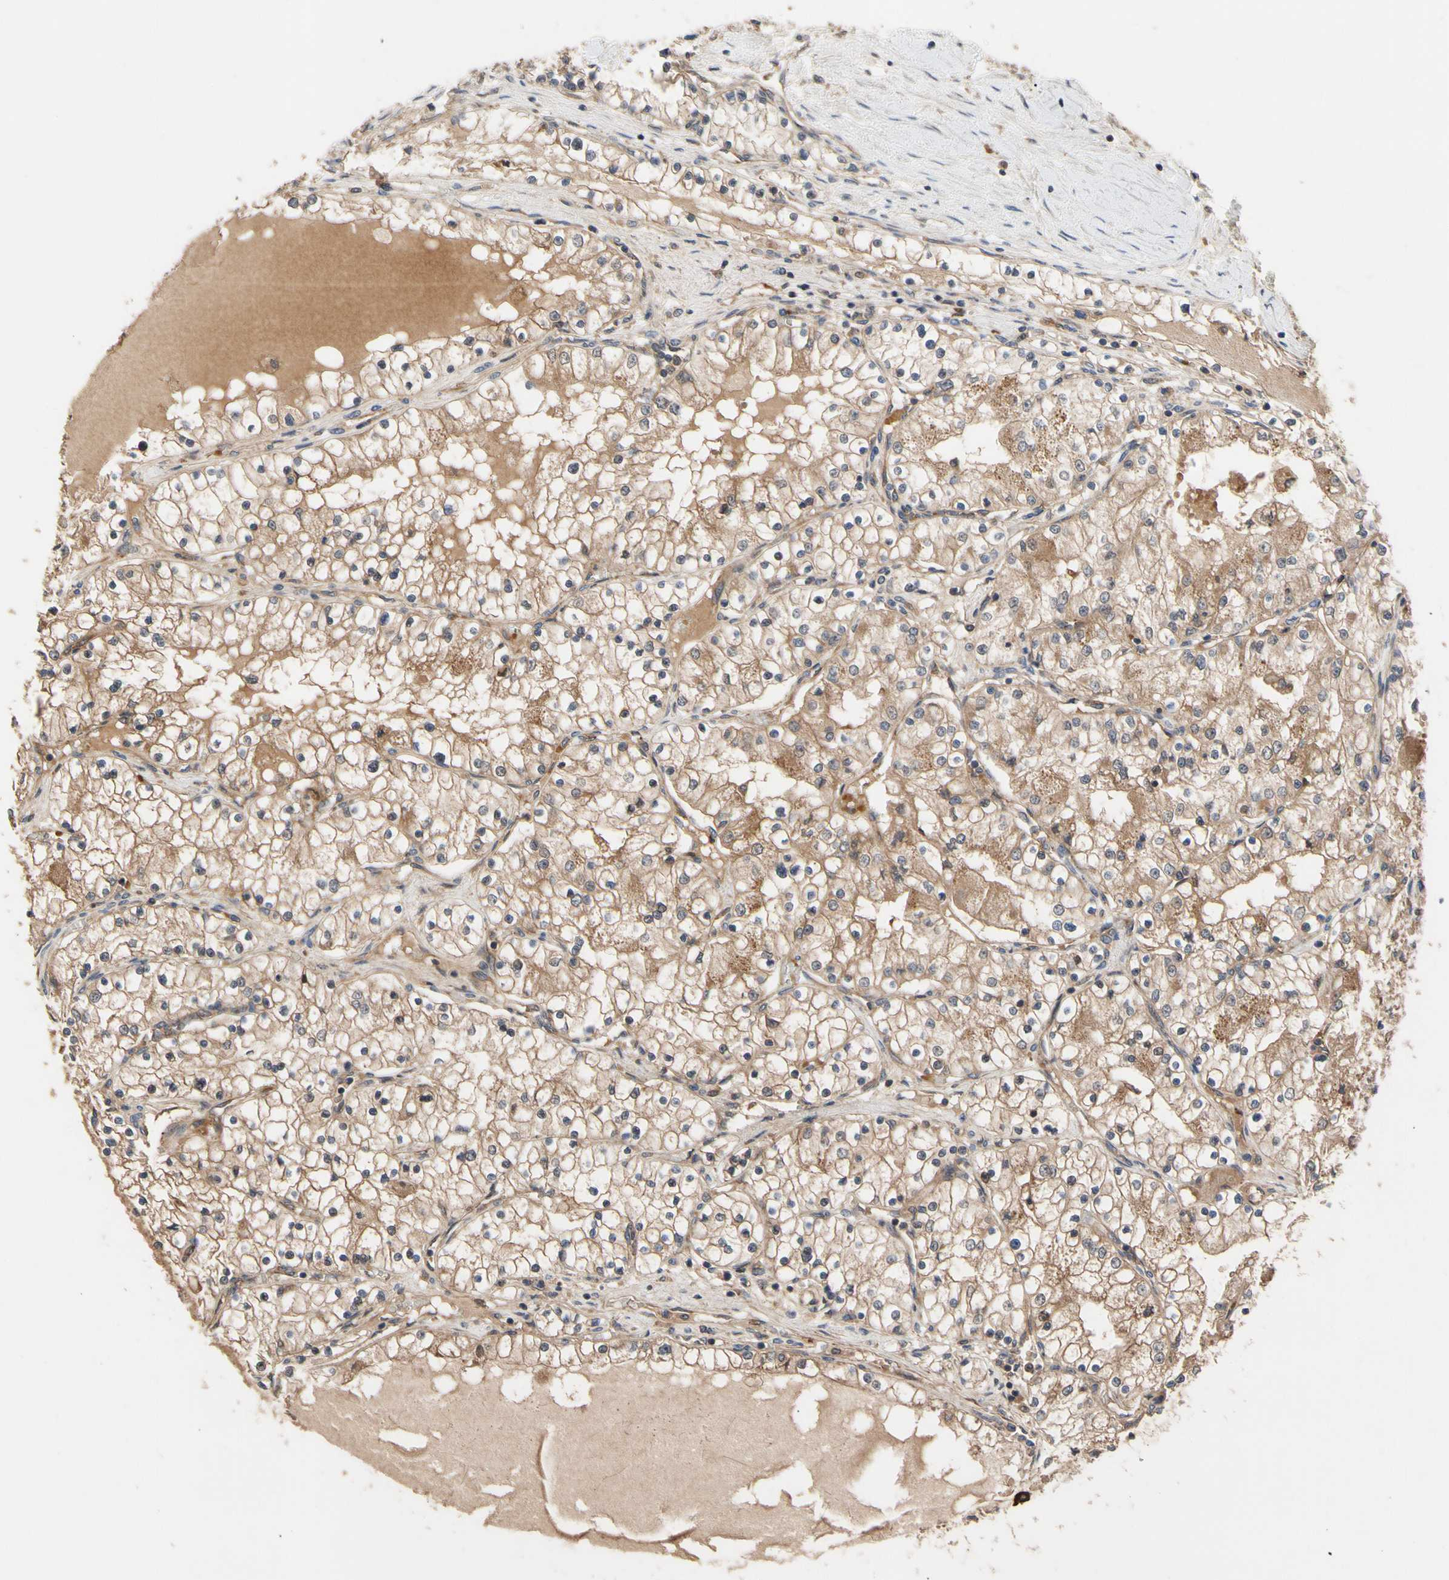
{"staining": {"intensity": "moderate", "quantity": ">75%", "location": "cytoplasmic/membranous"}, "tissue": "renal cancer", "cell_type": "Tumor cells", "image_type": "cancer", "snomed": [{"axis": "morphology", "description": "Adenocarcinoma, NOS"}, {"axis": "topography", "description": "Kidney"}], "caption": "The photomicrograph shows a brown stain indicating the presence of a protein in the cytoplasmic/membranous of tumor cells in renal adenocarcinoma. (DAB (3,3'-diaminobenzidine) IHC, brown staining for protein, blue staining for nuclei).", "gene": "CYTIP", "patient": {"sex": "male", "age": 68}}